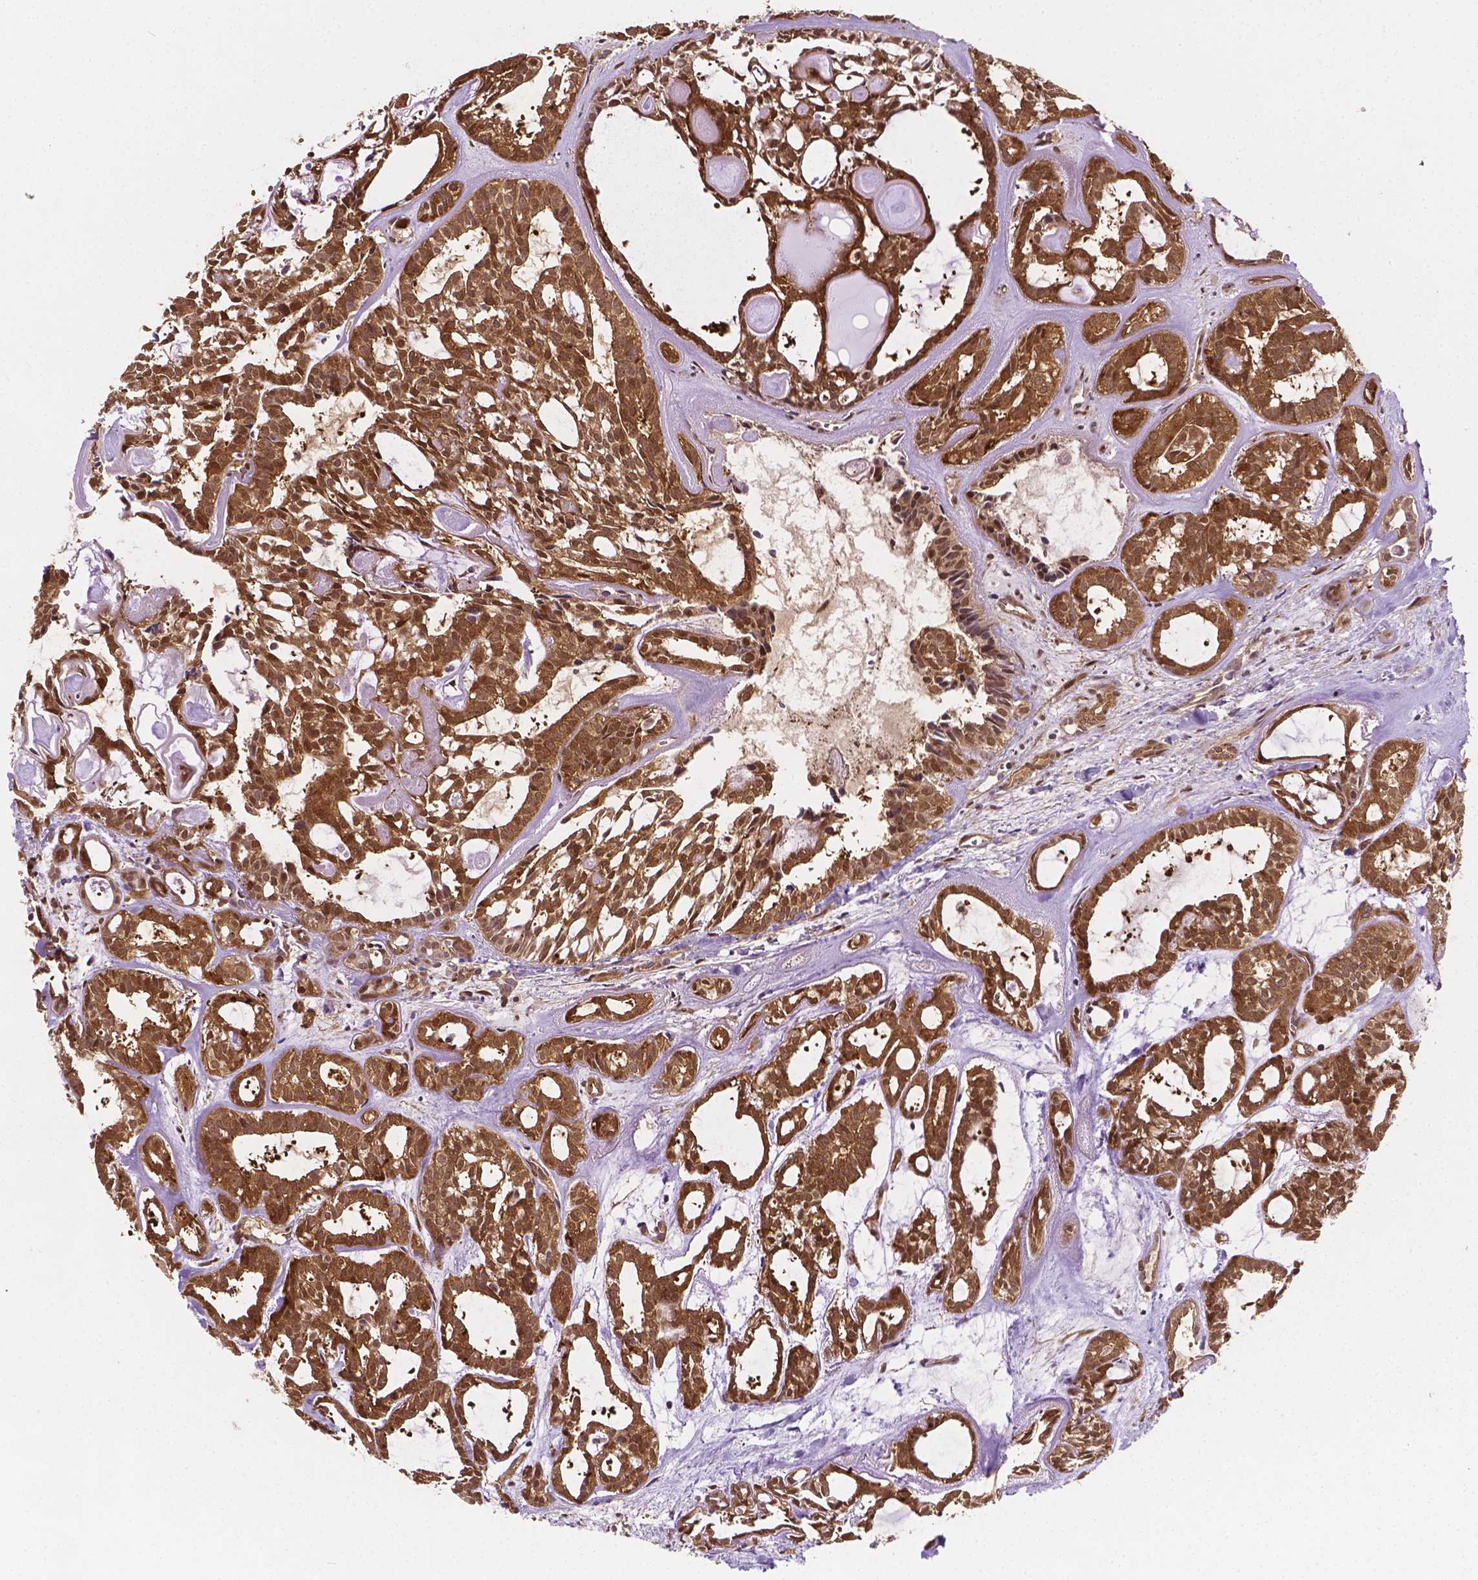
{"staining": {"intensity": "moderate", "quantity": ">75%", "location": "cytoplasmic/membranous,nuclear"}, "tissue": "head and neck cancer", "cell_type": "Tumor cells", "image_type": "cancer", "snomed": [{"axis": "morphology", "description": "Adenocarcinoma, NOS"}, {"axis": "topography", "description": "Head-Neck"}], "caption": "Protein staining of adenocarcinoma (head and neck) tissue exhibits moderate cytoplasmic/membranous and nuclear expression in approximately >75% of tumor cells.", "gene": "YAP1", "patient": {"sex": "female", "age": 62}}